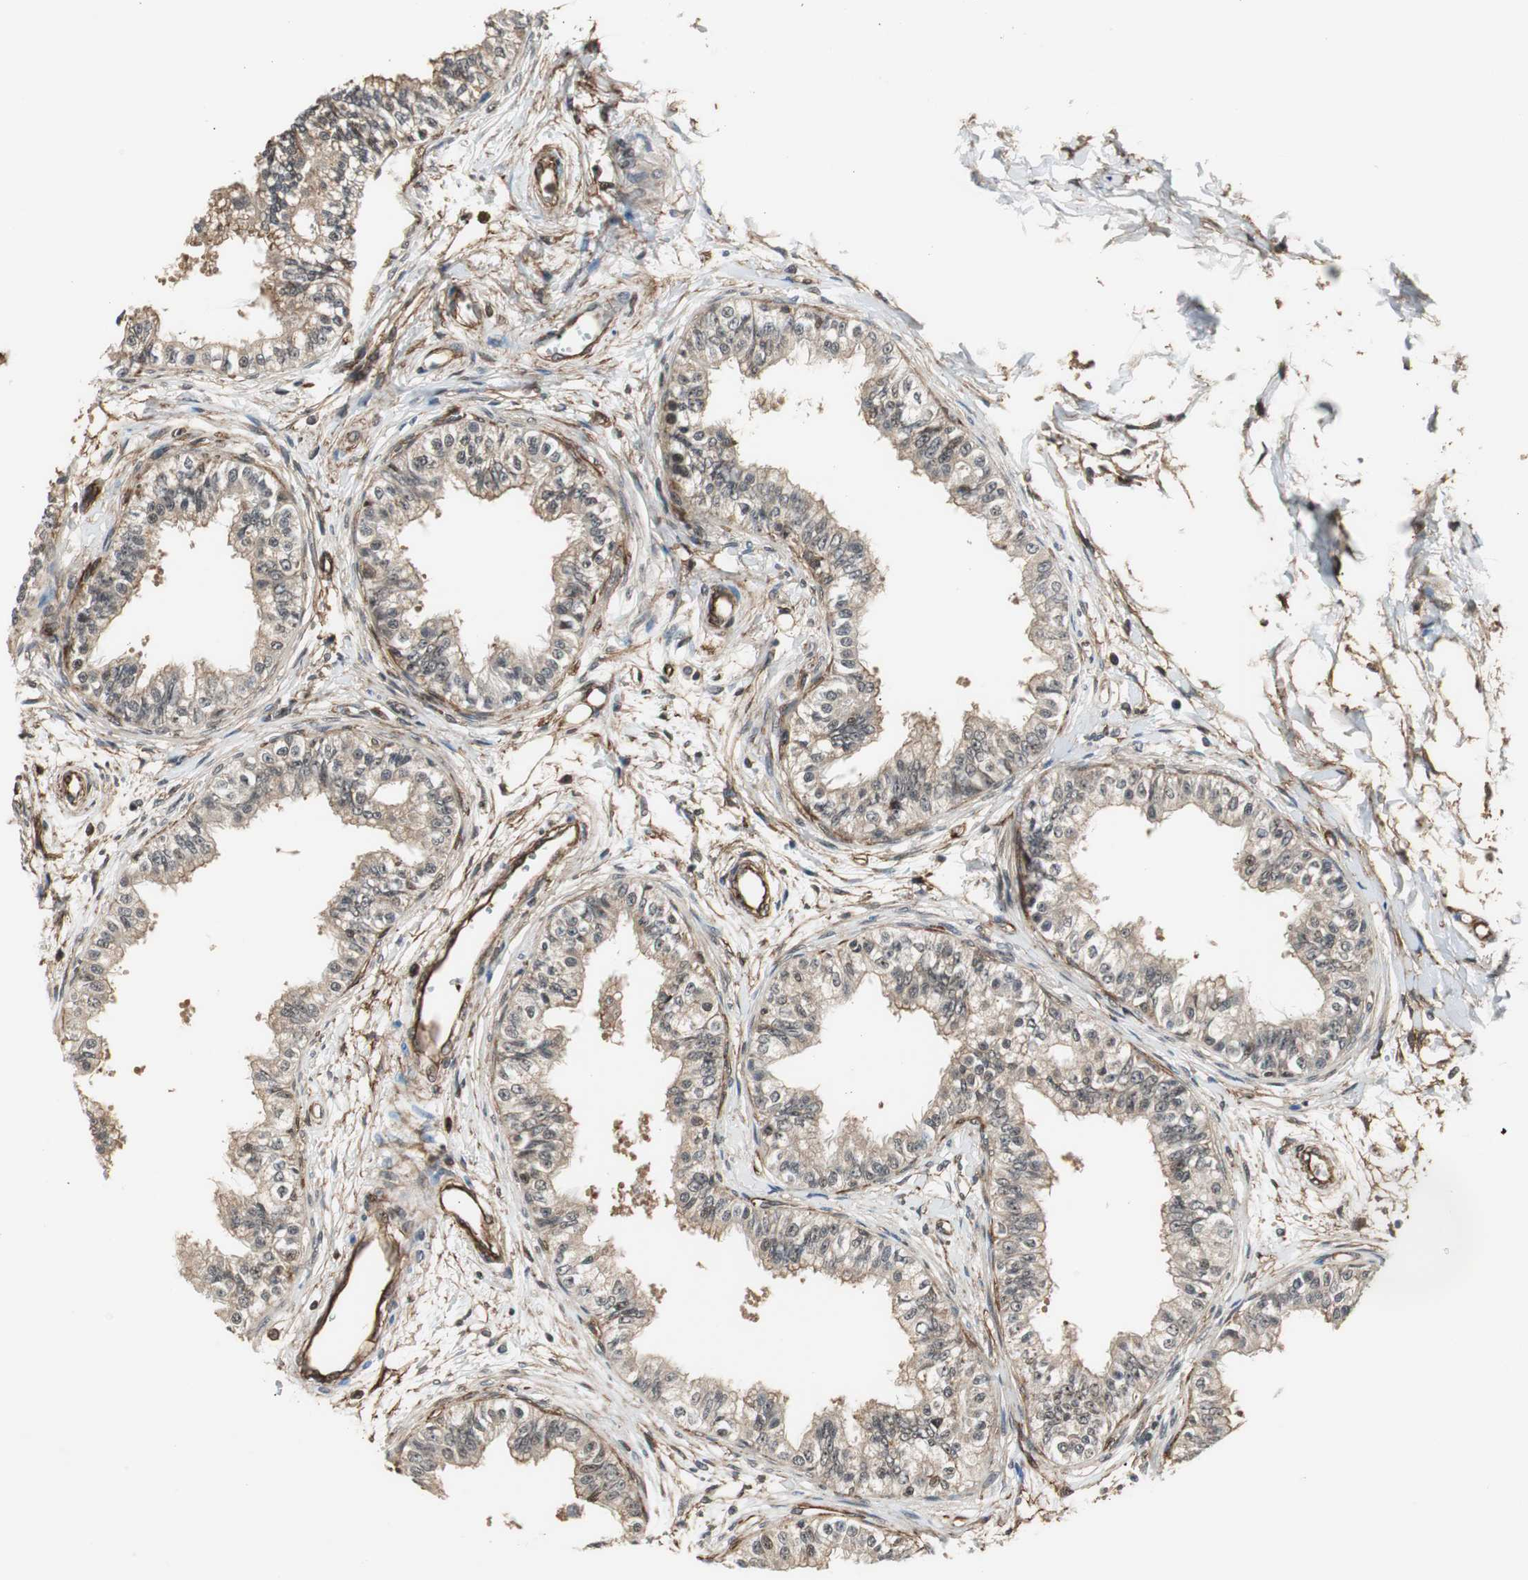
{"staining": {"intensity": "strong", "quantity": ">75%", "location": "cytoplasmic/membranous"}, "tissue": "epididymis", "cell_type": "Glandular cells", "image_type": "normal", "snomed": [{"axis": "morphology", "description": "Normal tissue, NOS"}, {"axis": "morphology", "description": "Adenocarcinoma, metastatic, NOS"}, {"axis": "topography", "description": "Testis"}, {"axis": "topography", "description": "Epididymis"}], "caption": "Epididymis stained with IHC exhibits strong cytoplasmic/membranous expression in approximately >75% of glandular cells.", "gene": "PTPN11", "patient": {"sex": "male", "age": 26}}